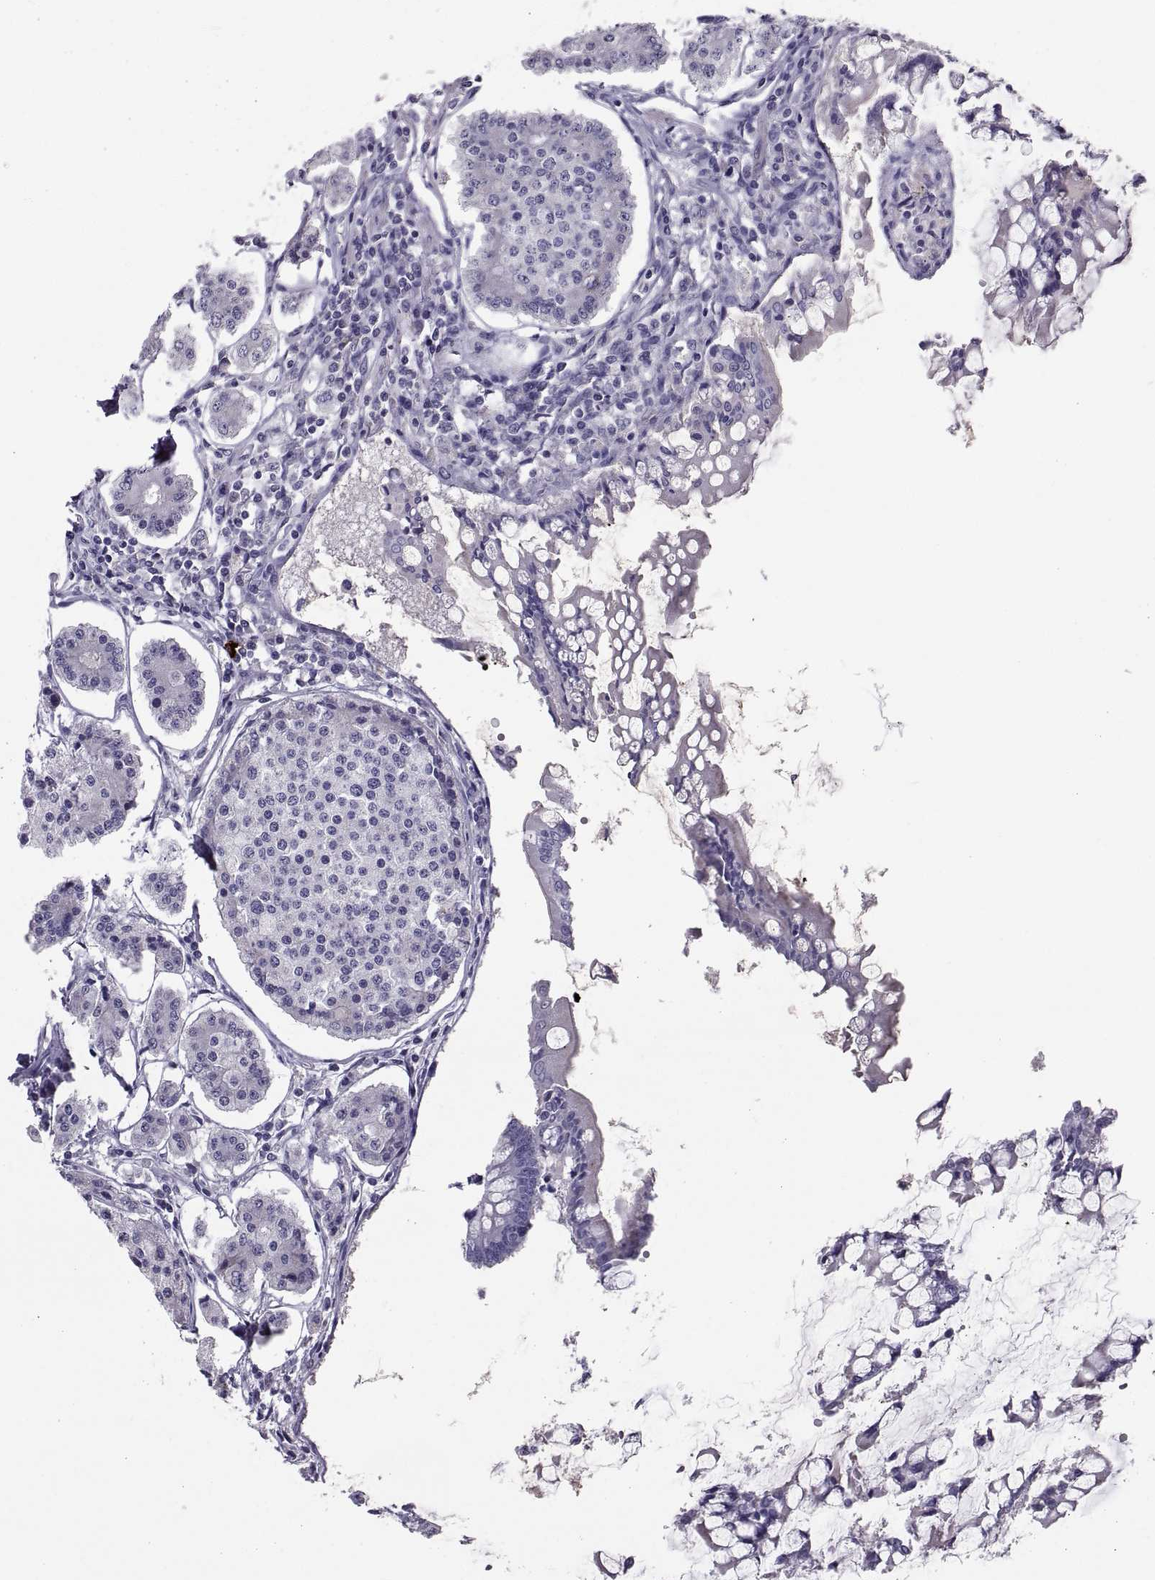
{"staining": {"intensity": "negative", "quantity": "none", "location": "none"}, "tissue": "carcinoid", "cell_type": "Tumor cells", "image_type": "cancer", "snomed": [{"axis": "morphology", "description": "Carcinoid, malignant, NOS"}, {"axis": "topography", "description": "Small intestine"}], "caption": "Human malignant carcinoid stained for a protein using immunohistochemistry (IHC) shows no expression in tumor cells.", "gene": "IGSF1", "patient": {"sex": "female", "age": 65}}